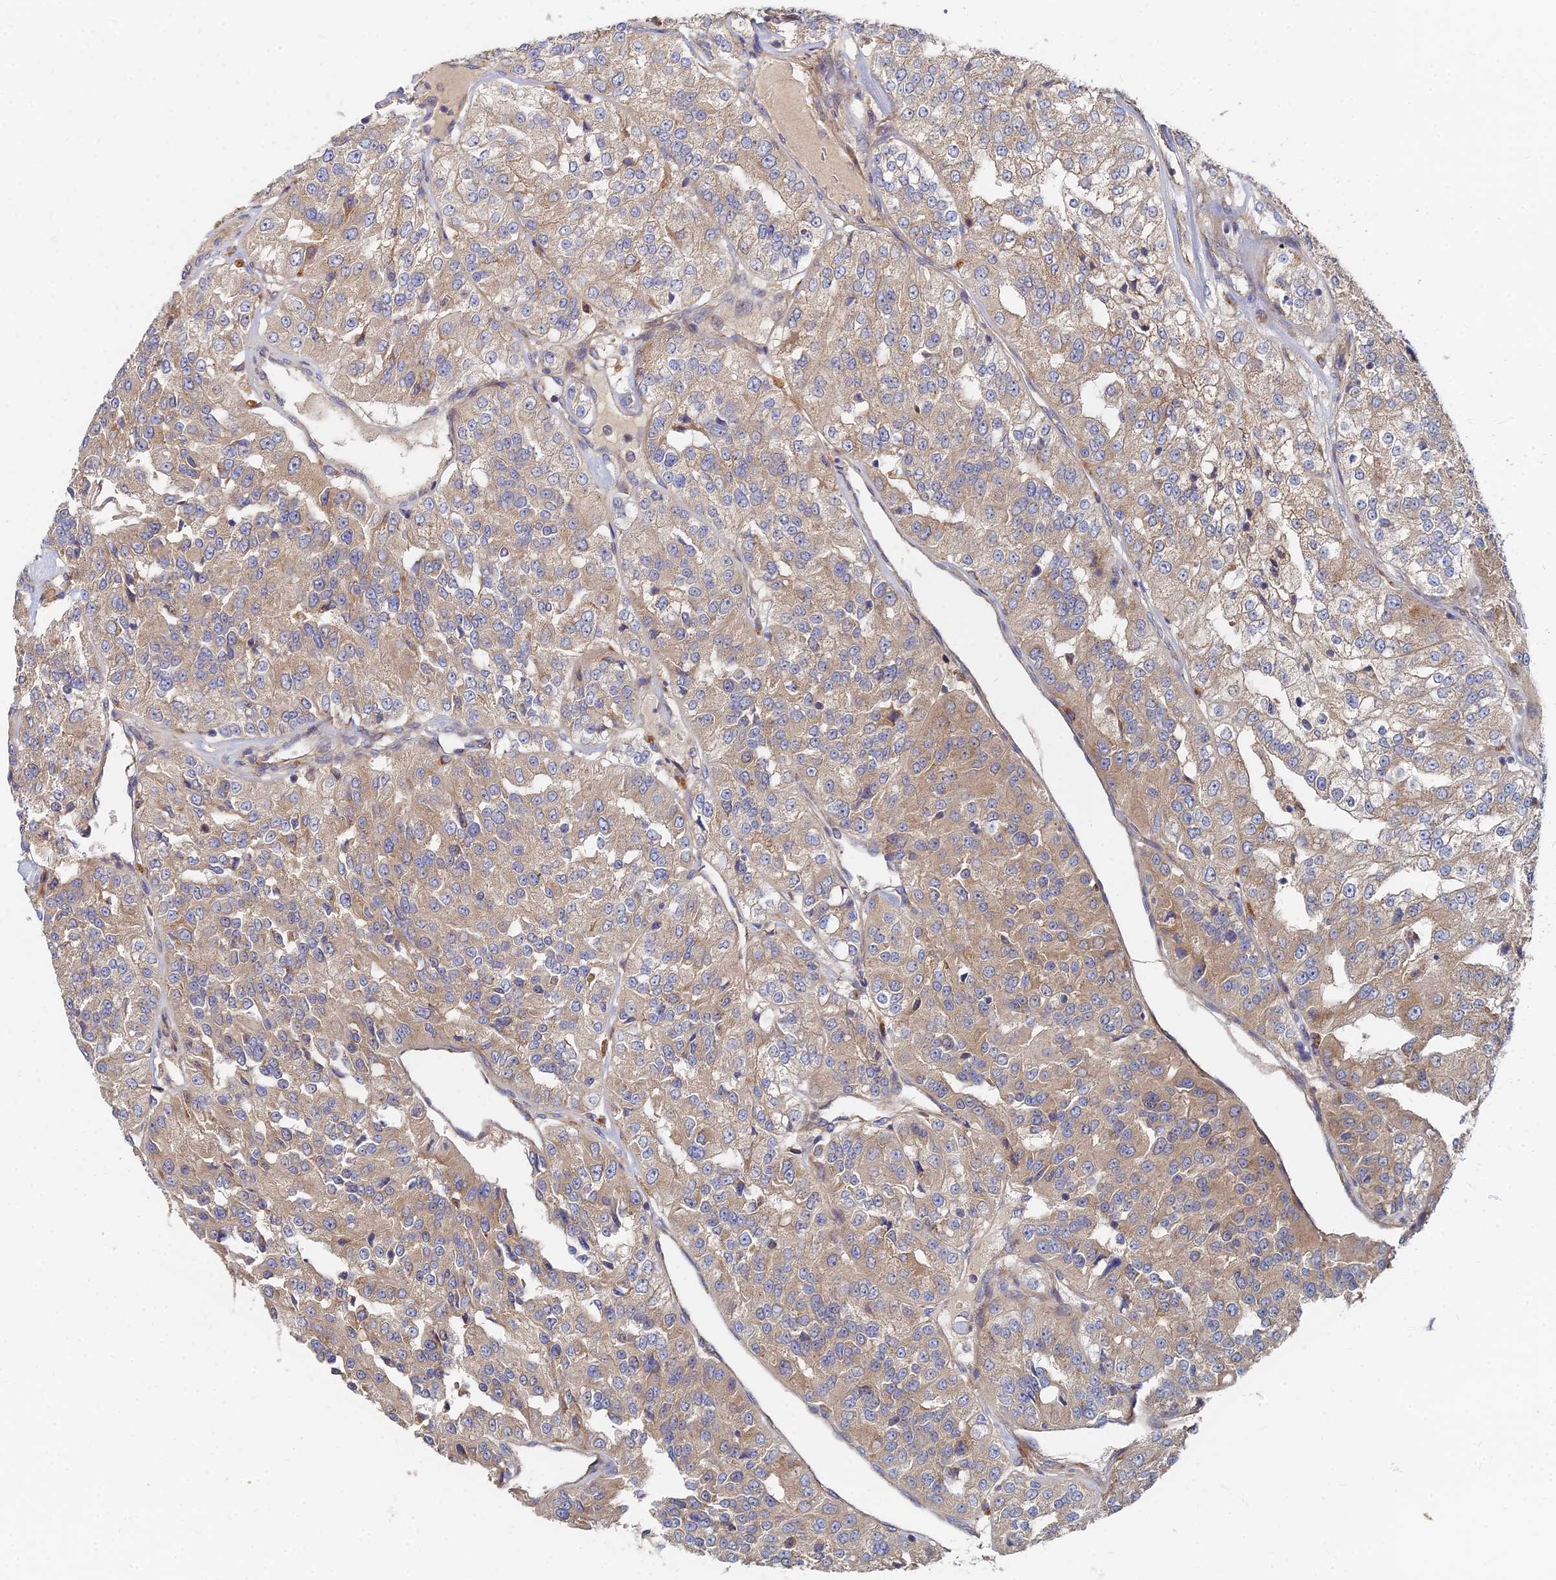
{"staining": {"intensity": "moderate", "quantity": ">75%", "location": "cytoplasmic/membranous"}, "tissue": "renal cancer", "cell_type": "Tumor cells", "image_type": "cancer", "snomed": [{"axis": "morphology", "description": "Adenocarcinoma, NOS"}, {"axis": "topography", "description": "Kidney"}], "caption": "Protein staining of renal cancer tissue displays moderate cytoplasmic/membranous staining in approximately >75% of tumor cells.", "gene": "CCZ1", "patient": {"sex": "female", "age": 63}}